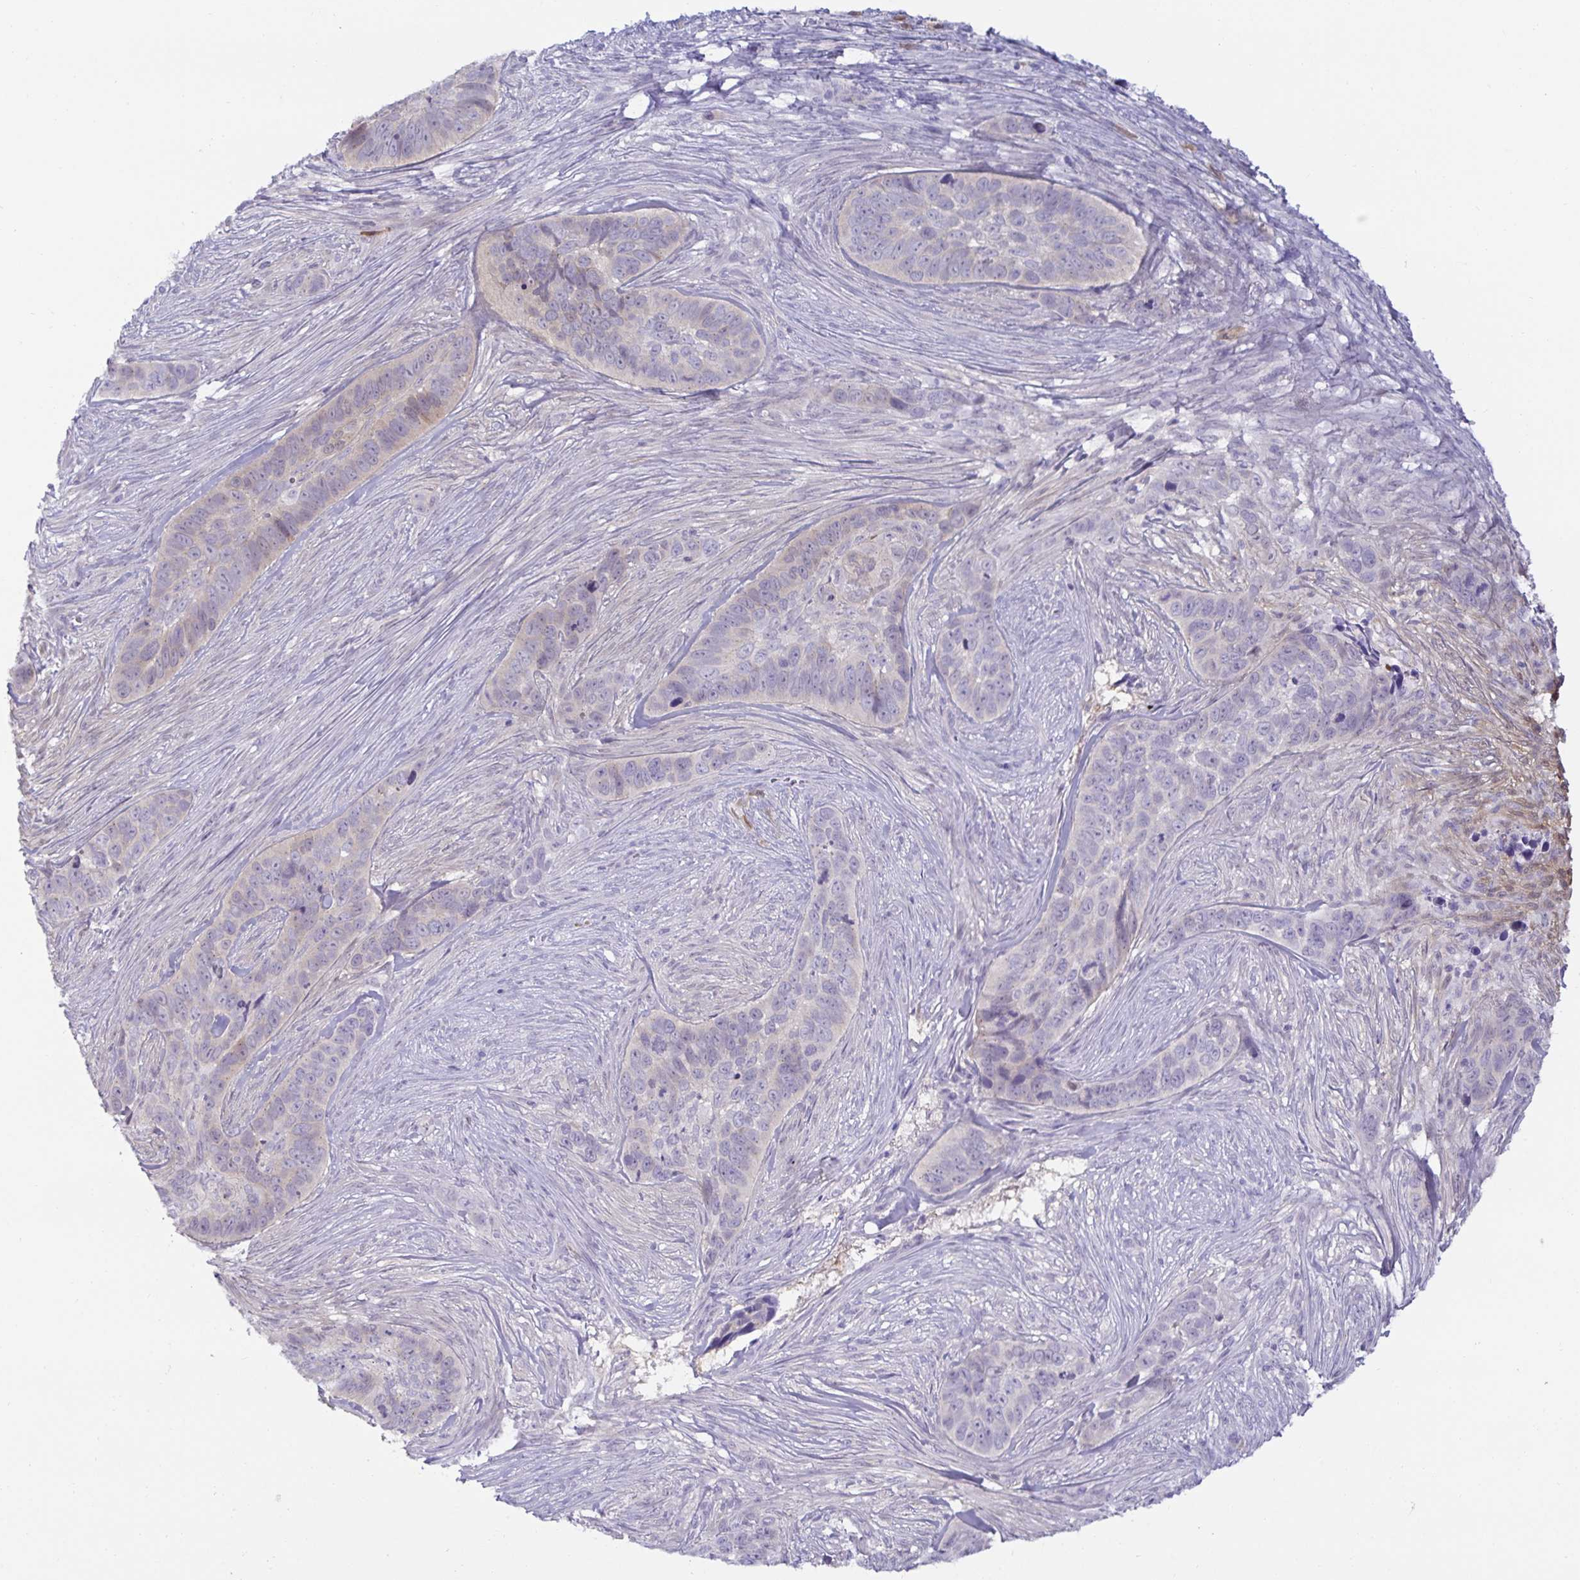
{"staining": {"intensity": "negative", "quantity": "none", "location": "none"}, "tissue": "skin cancer", "cell_type": "Tumor cells", "image_type": "cancer", "snomed": [{"axis": "morphology", "description": "Basal cell carcinoma"}, {"axis": "topography", "description": "Skin"}], "caption": "There is no significant positivity in tumor cells of basal cell carcinoma (skin).", "gene": "MON2", "patient": {"sex": "female", "age": 82}}